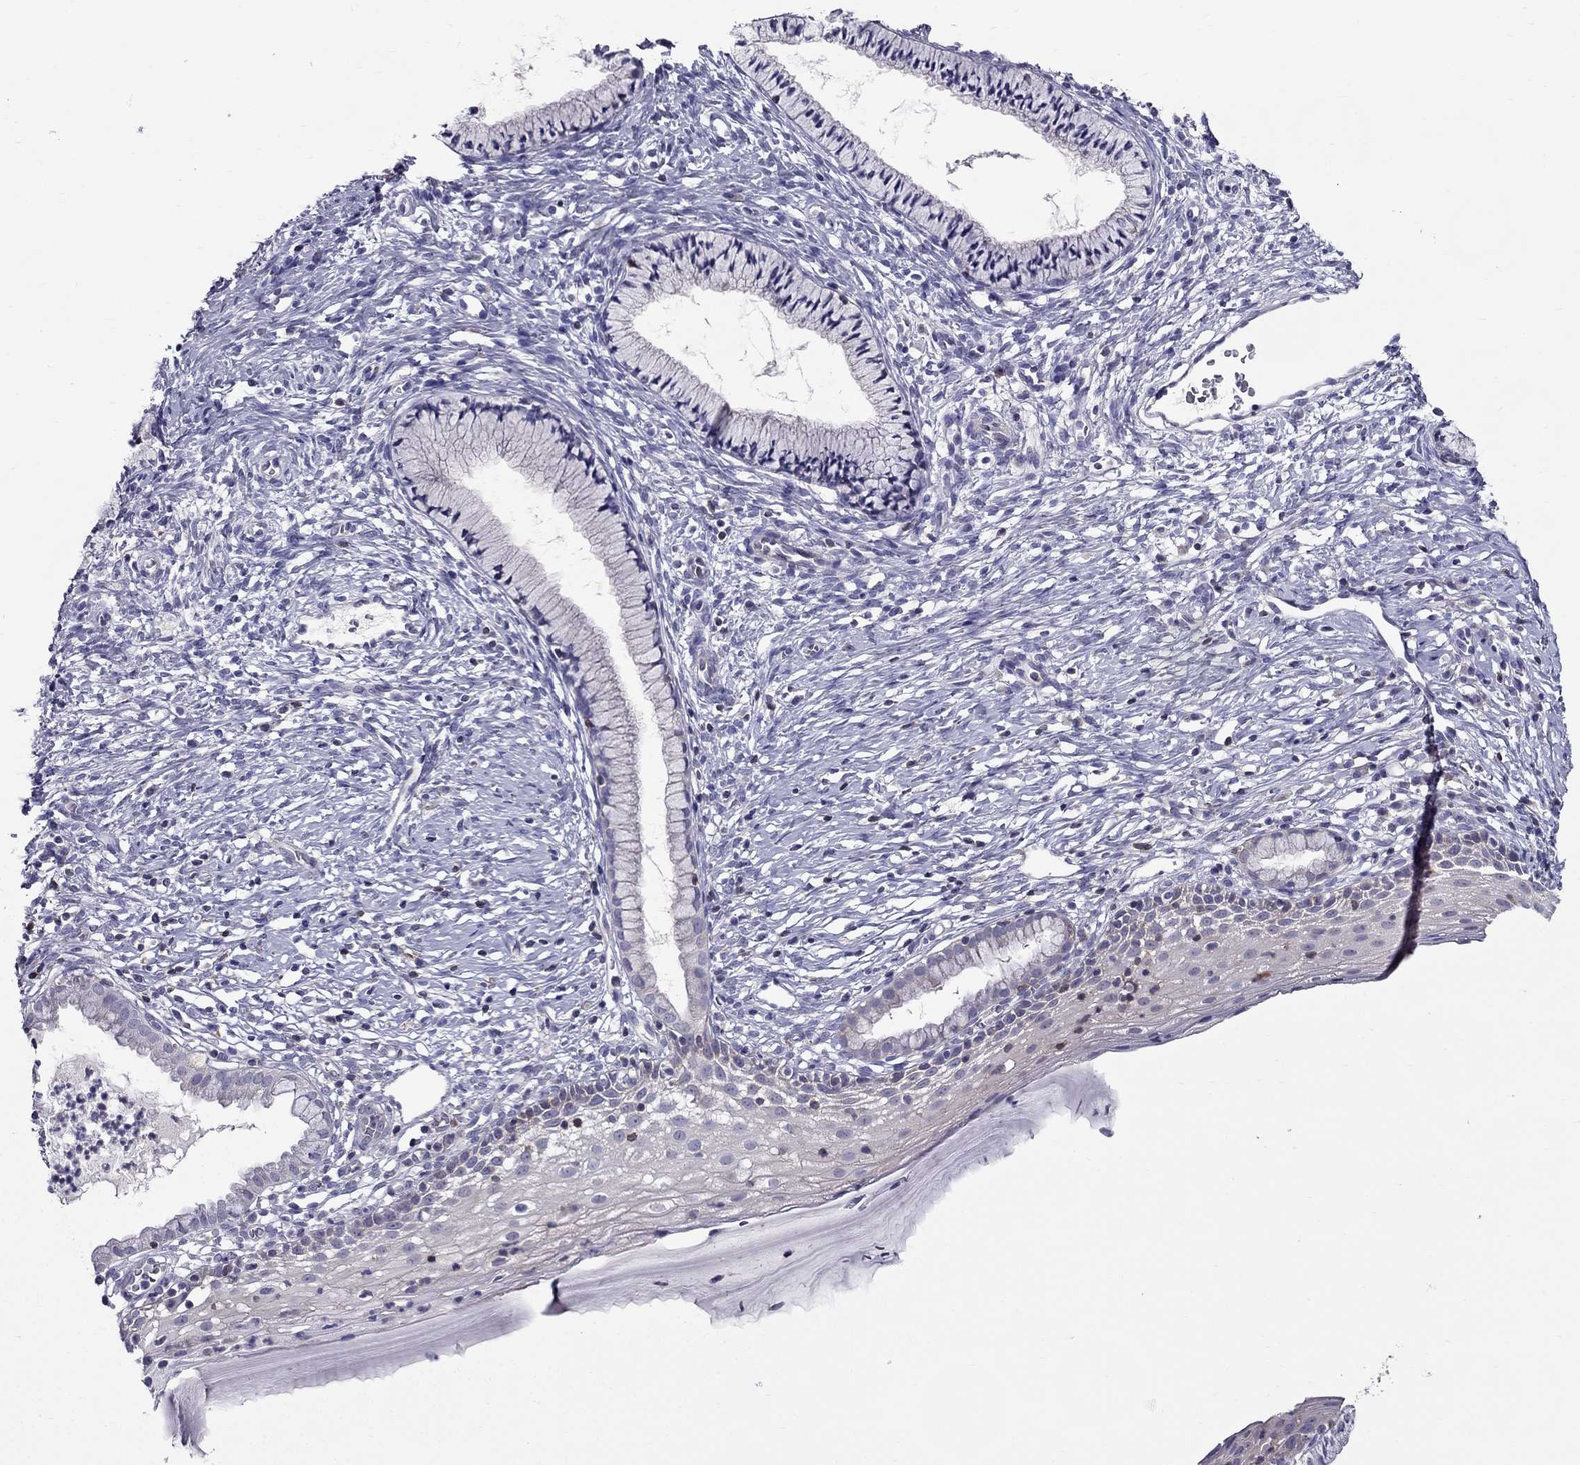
{"staining": {"intensity": "negative", "quantity": "none", "location": "none"}, "tissue": "cervix", "cell_type": "Glandular cells", "image_type": "normal", "snomed": [{"axis": "morphology", "description": "Normal tissue, NOS"}, {"axis": "topography", "description": "Cervix"}], "caption": "A high-resolution micrograph shows IHC staining of unremarkable cervix, which reveals no significant positivity in glandular cells.", "gene": "AAK1", "patient": {"sex": "female", "age": 39}}